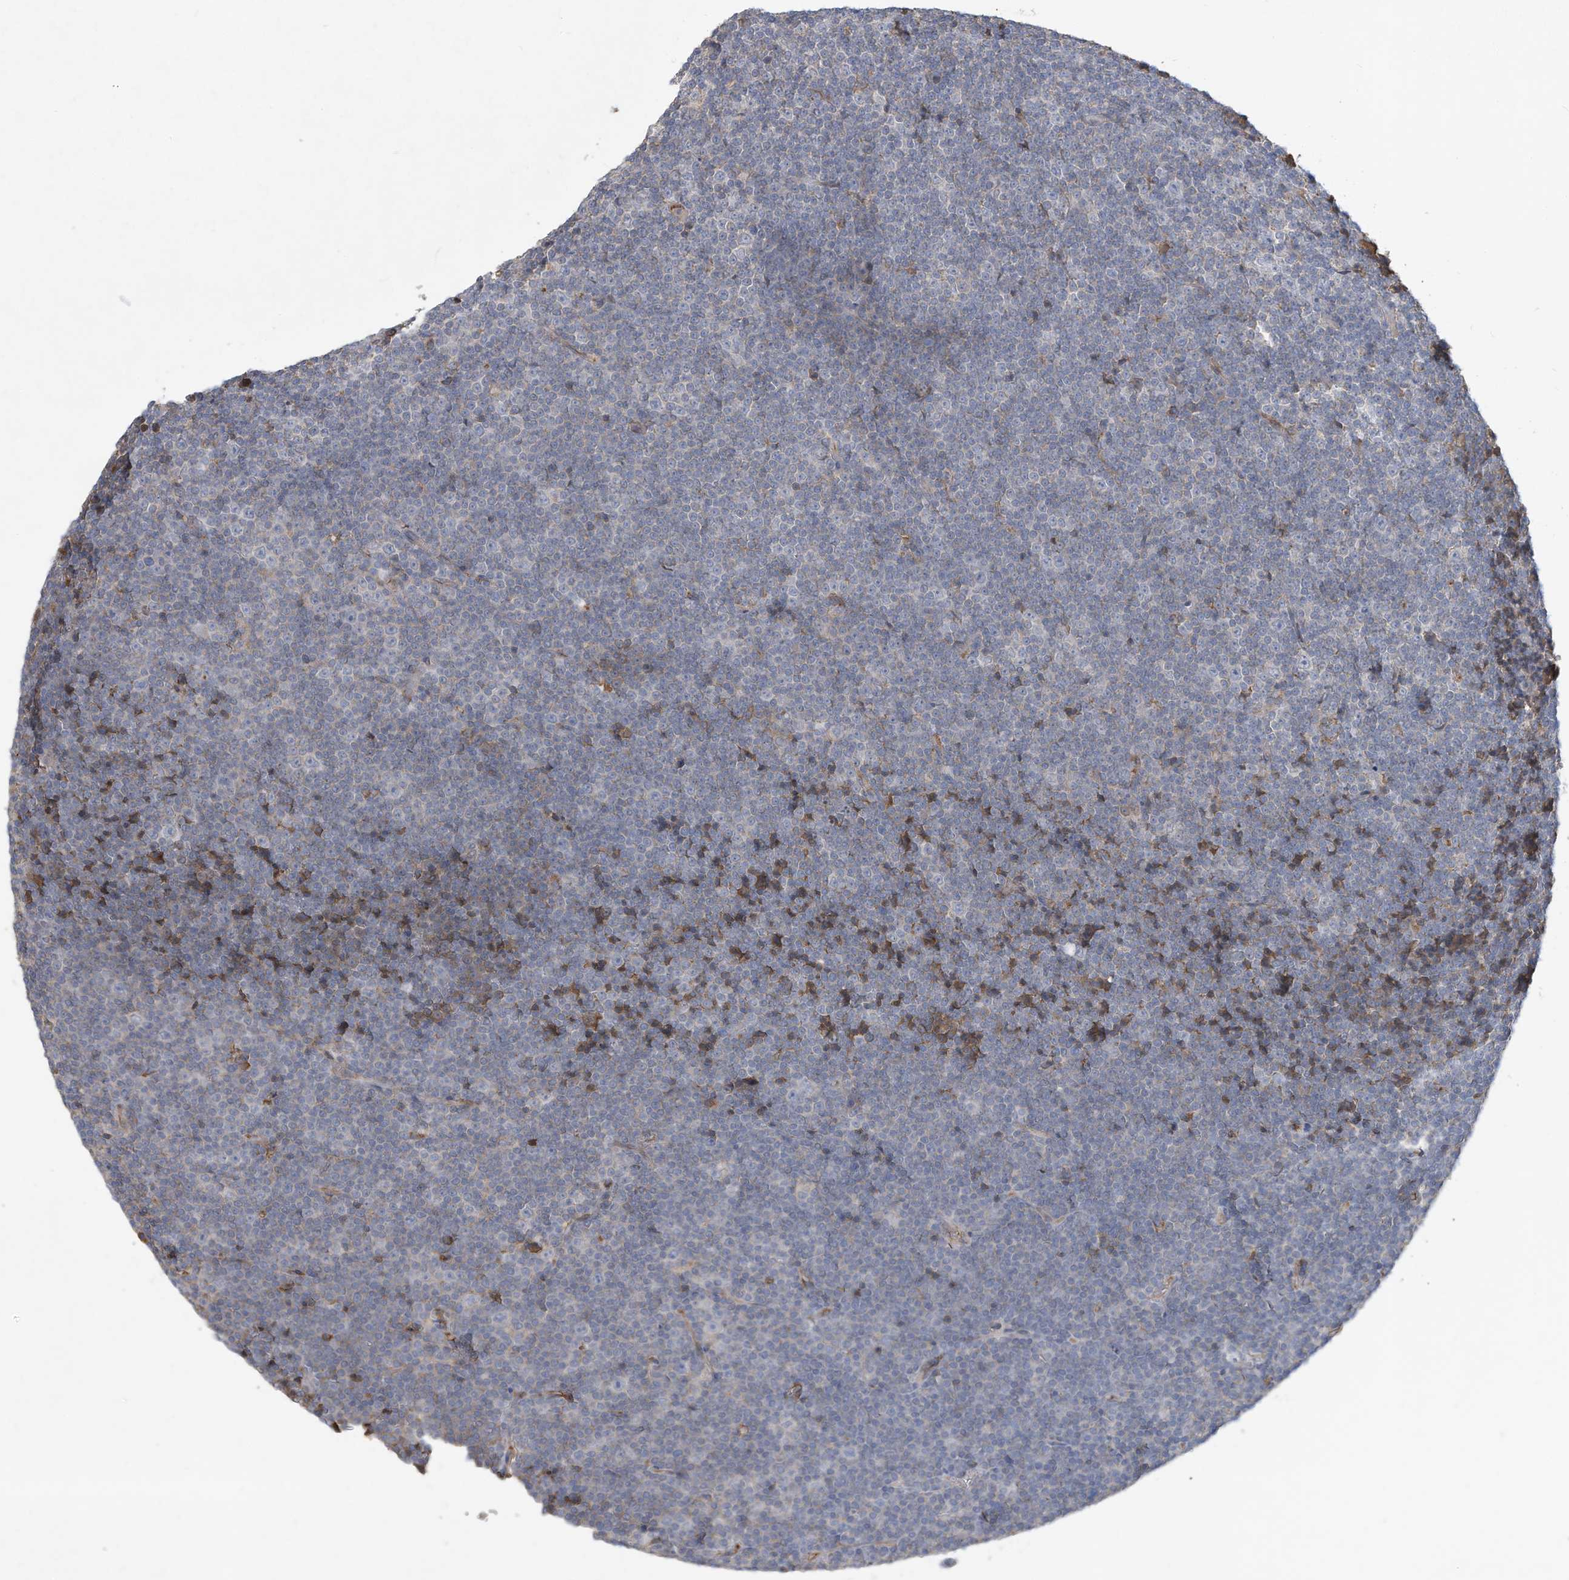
{"staining": {"intensity": "negative", "quantity": "none", "location": "none"}, "tissue": "lymphoma", "cell_type": "Tumor cells", "image_type": "cancer", "snomed": [{"axis": "morphology", "description": "Malignant lymphoma, non-Hodgkin's type, Low grade"}, {"axis": "topography", "description": "Lymph node"}], "caption": "Tumor cells show no significant protein positivity in lymphoma.", "gene": "HAS3", "patient": {"sex": "female", "age": 67}}